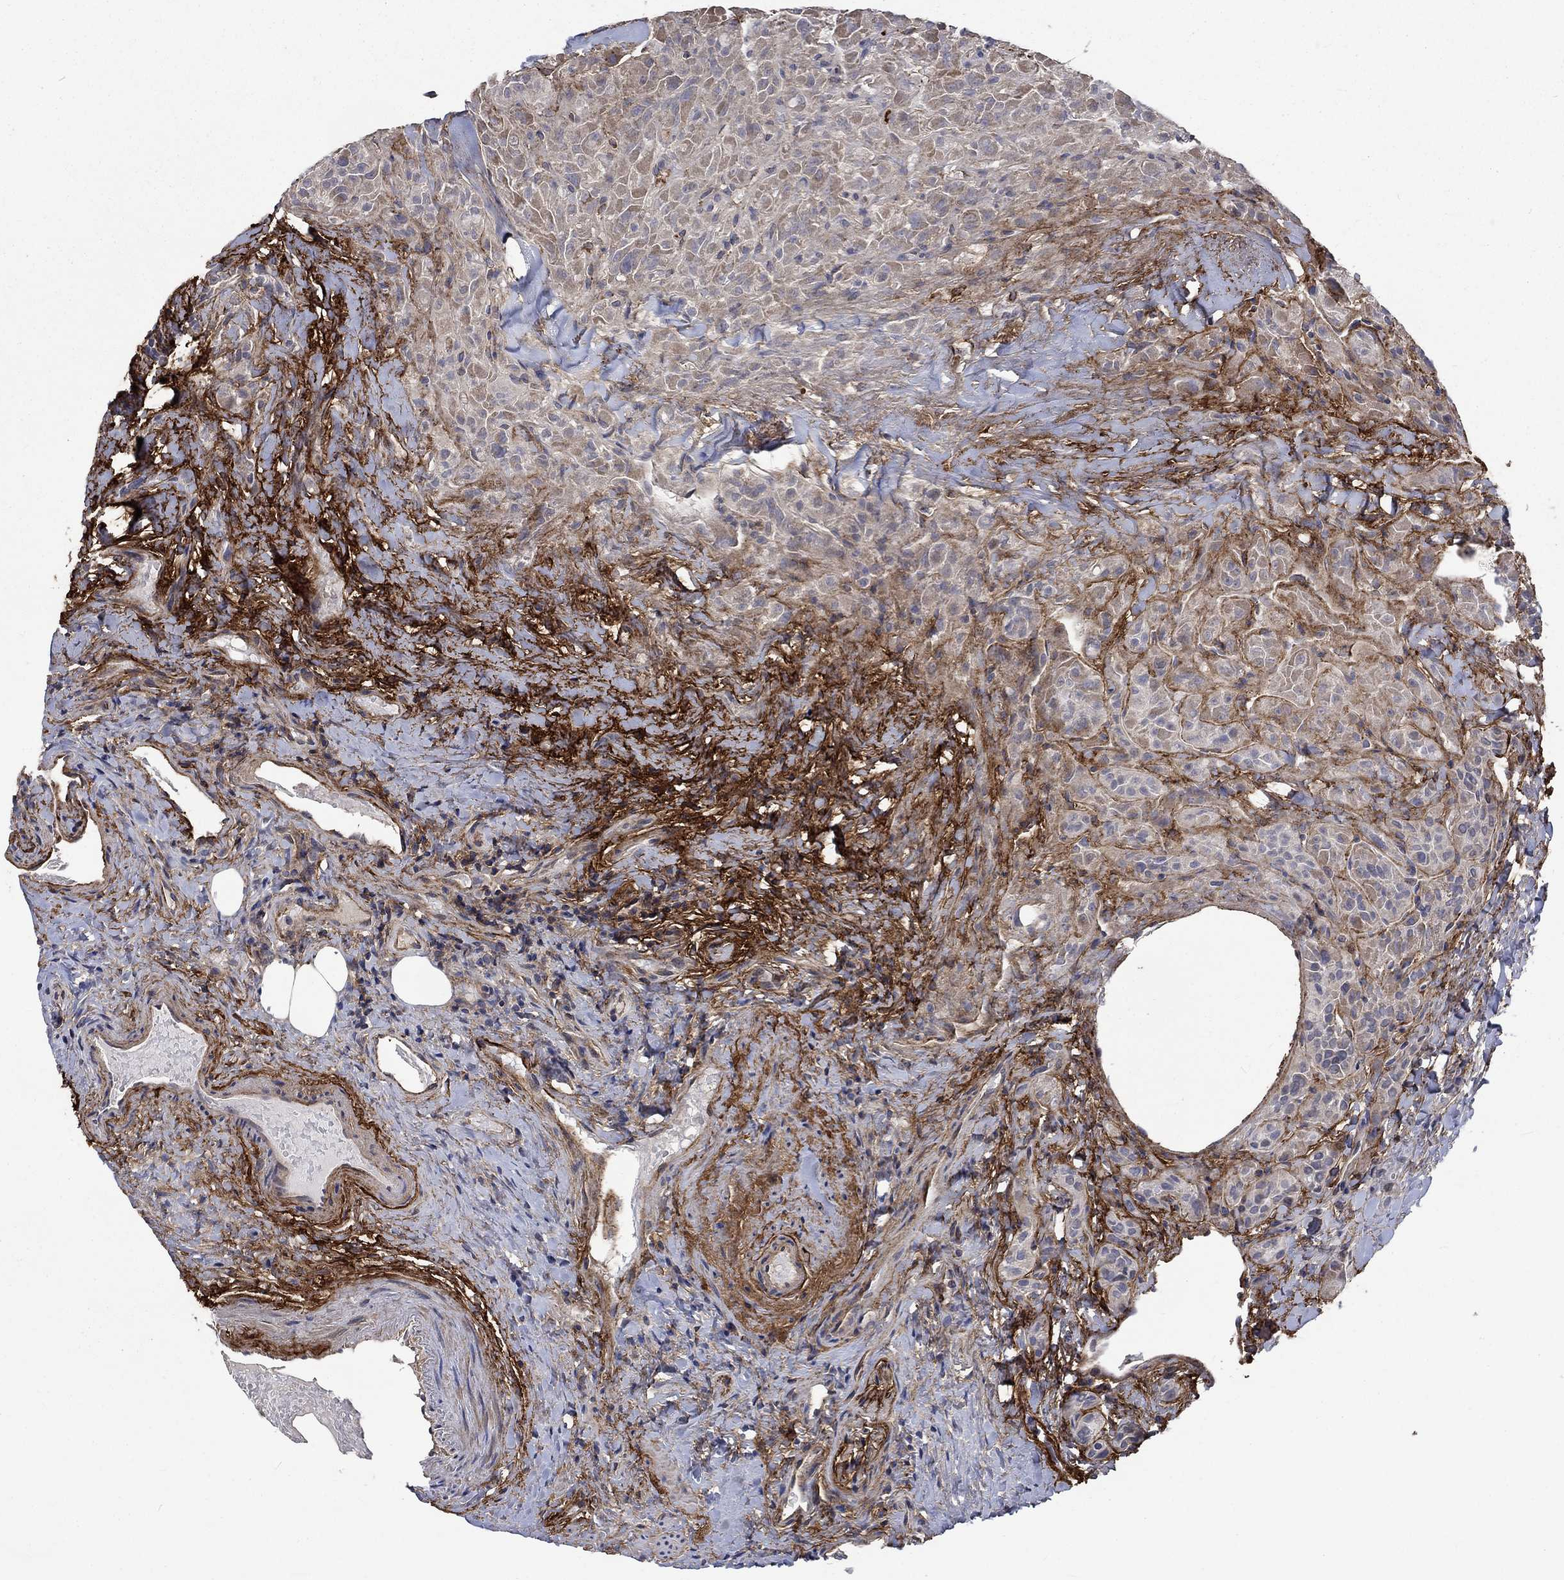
{"staining": {"intensity": "negative", "quantity": "none", "location": "none"}, "tissue": "thyroid cancer", "cell_type": "Tumor cells", "image_type": "cancer", "snomed": [{"axis": "morphology", "description": "Papillary adenocarcinoma, NOS"}, {"axis": "topography", "description": "Thyroid gland"}], "caption": "DAB (3,3'-diaminobenzidine) immunohistochemical staining of thyroid cancer demonstrates no significant positivity in tumor cells.", "gene": "VCAN", "patient": {"sex": "female", "age": 45}}